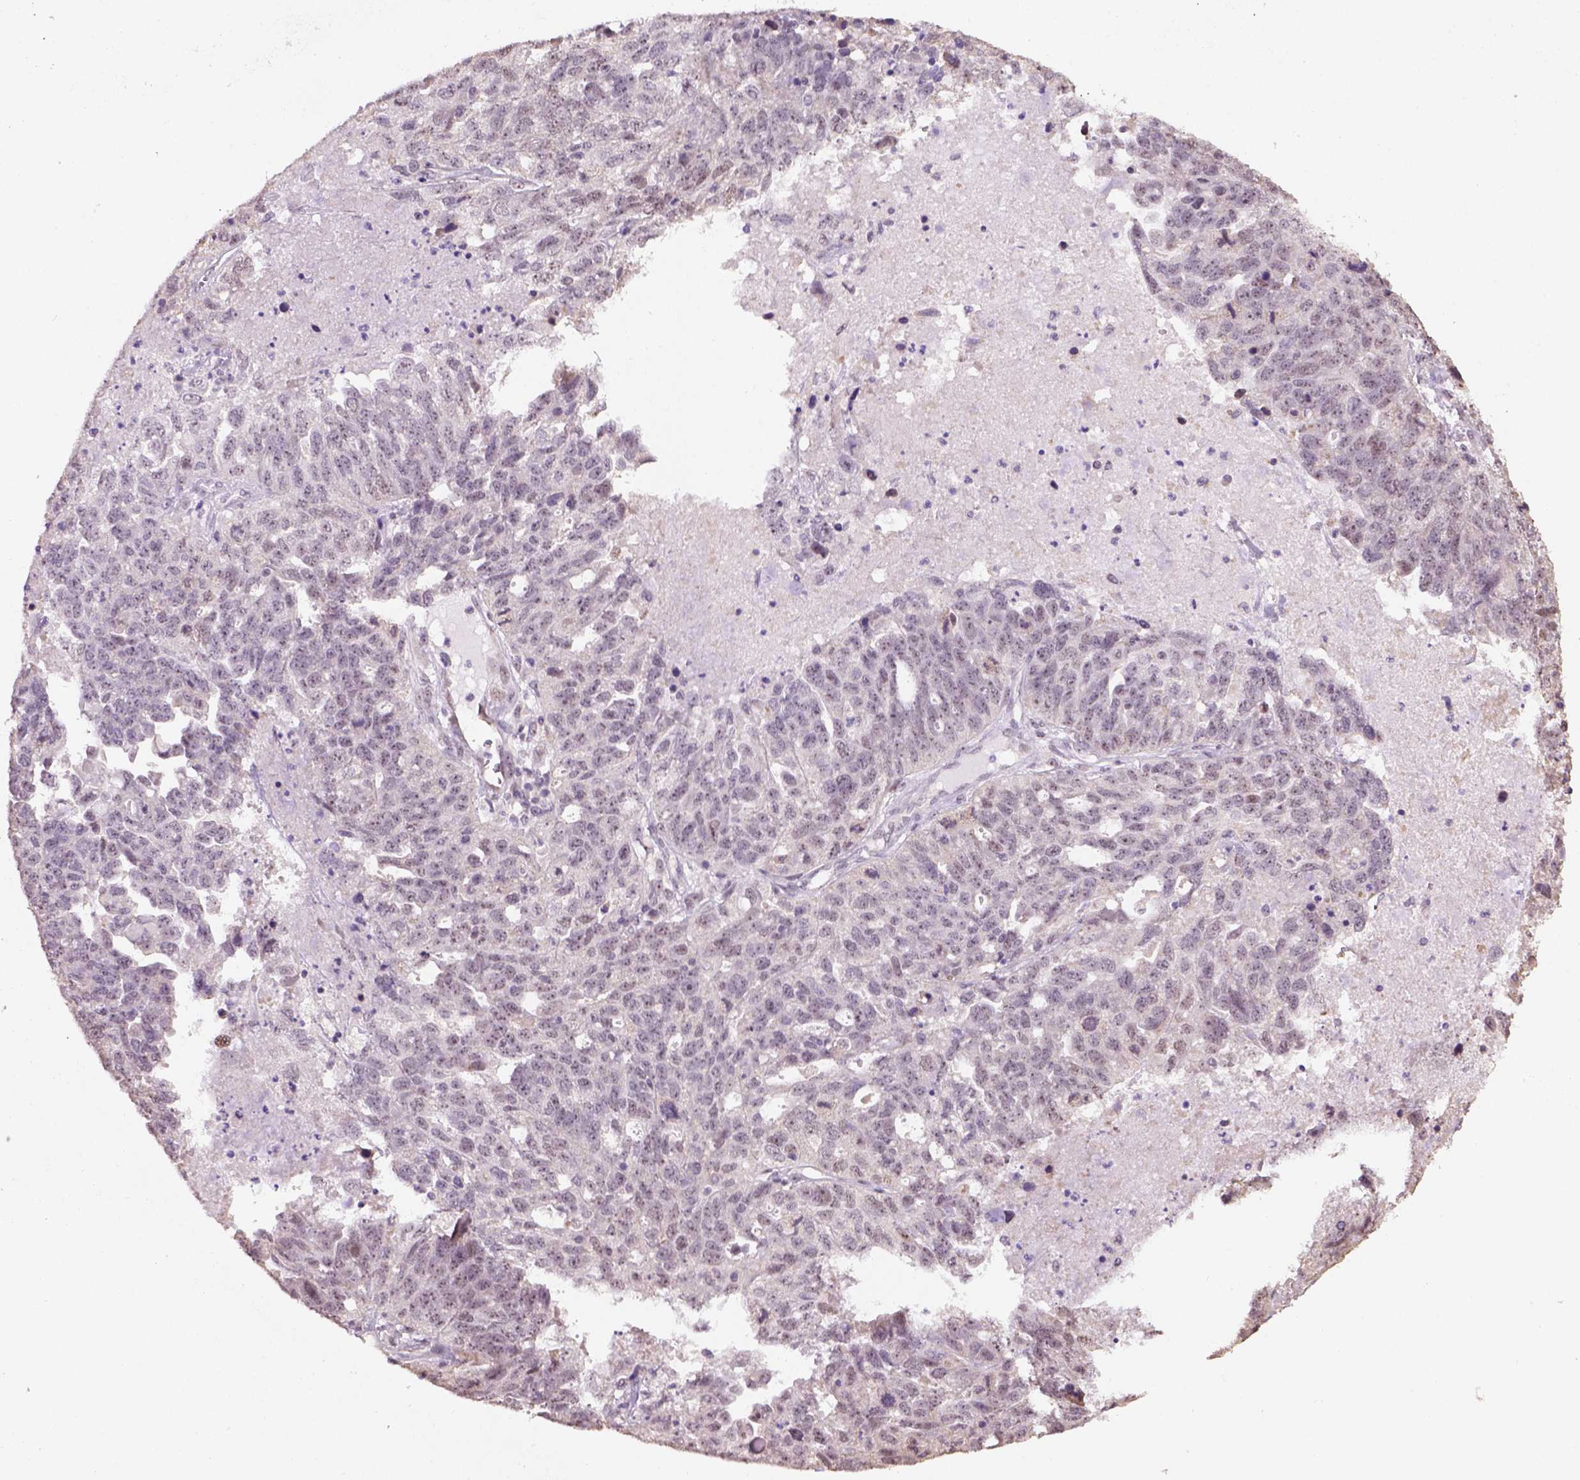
{"staining": {"intensity": "weak", "quantity": "25%-75%", "location": "nuclear"}, "tissue": "ovarian cancer", "cell_type": "Tumor cells", "image_type": "cancer", "snomed": [{"axis": "morphology", "description": "Cystadenocarcinoma, serous, NOS"}, {"axis": "topography", "description": "Ovary"}], "caption": "DAB (3,3'-diaminobenzidine) immunohistochemical staining of serous cystadenocarcinoma (ovarian) displays weak nuclear protein staining in approximately 25%-75% of tumor cells.", "gene": "DDX50", "patient": {"sex": "female", "age": 71}}